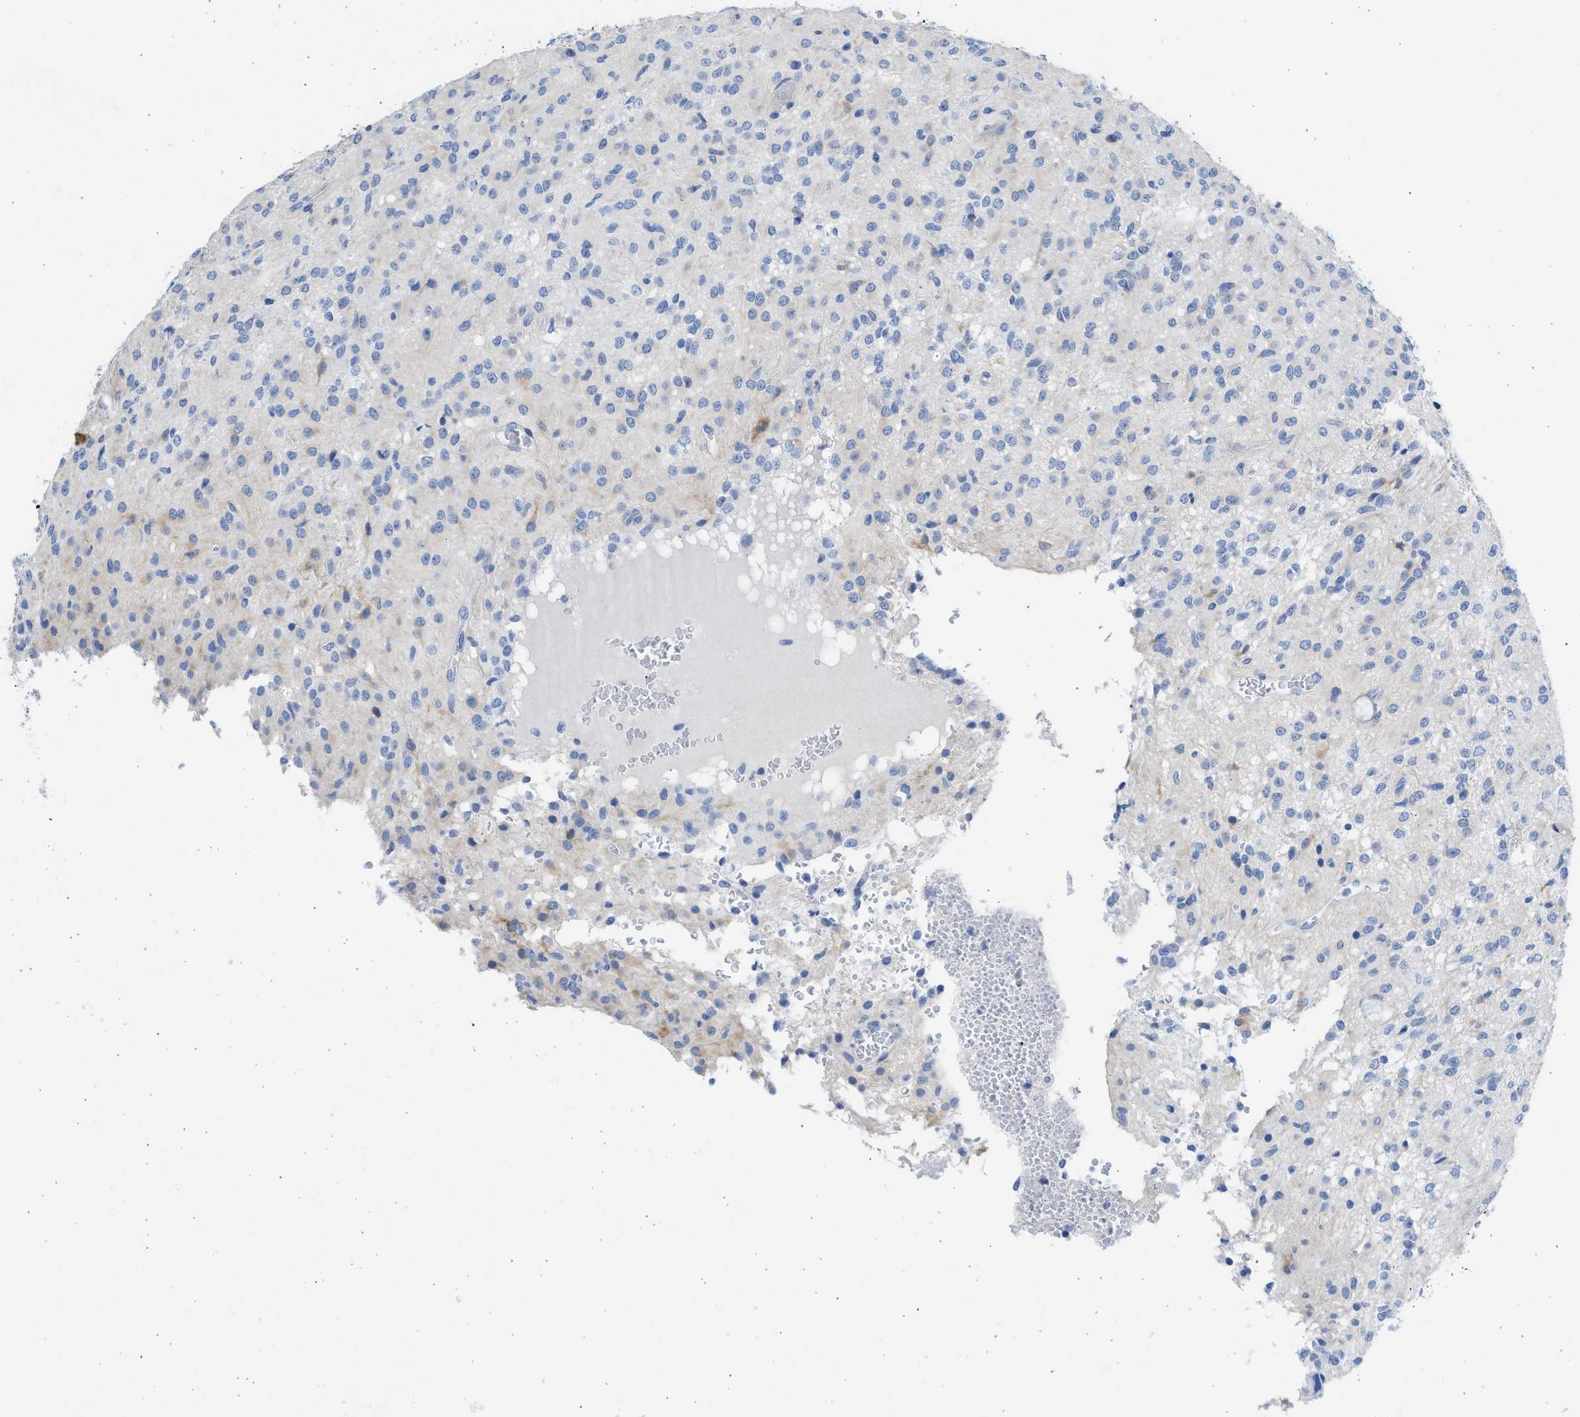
{"staining": {"intensity": "weak", "quantity": "25%-75%", "location": "cytoplasmic/membranous"}, "tissue": "glioma", "cell_type": "Tumor cells", "image_type": "cancer", "snomed": [{"axis": "morphology", "description": "Glioma, malignant, High grade"}, {"axis": "topography", "description": "Brain"}], "caption": "Protein expression analysis of glioma exhibits weak cytoplasmic/membranous expression in about 25%-75% of tumor cells.", "gene": "SPATA3", "patient": {"sex": "female", "age": 59}}